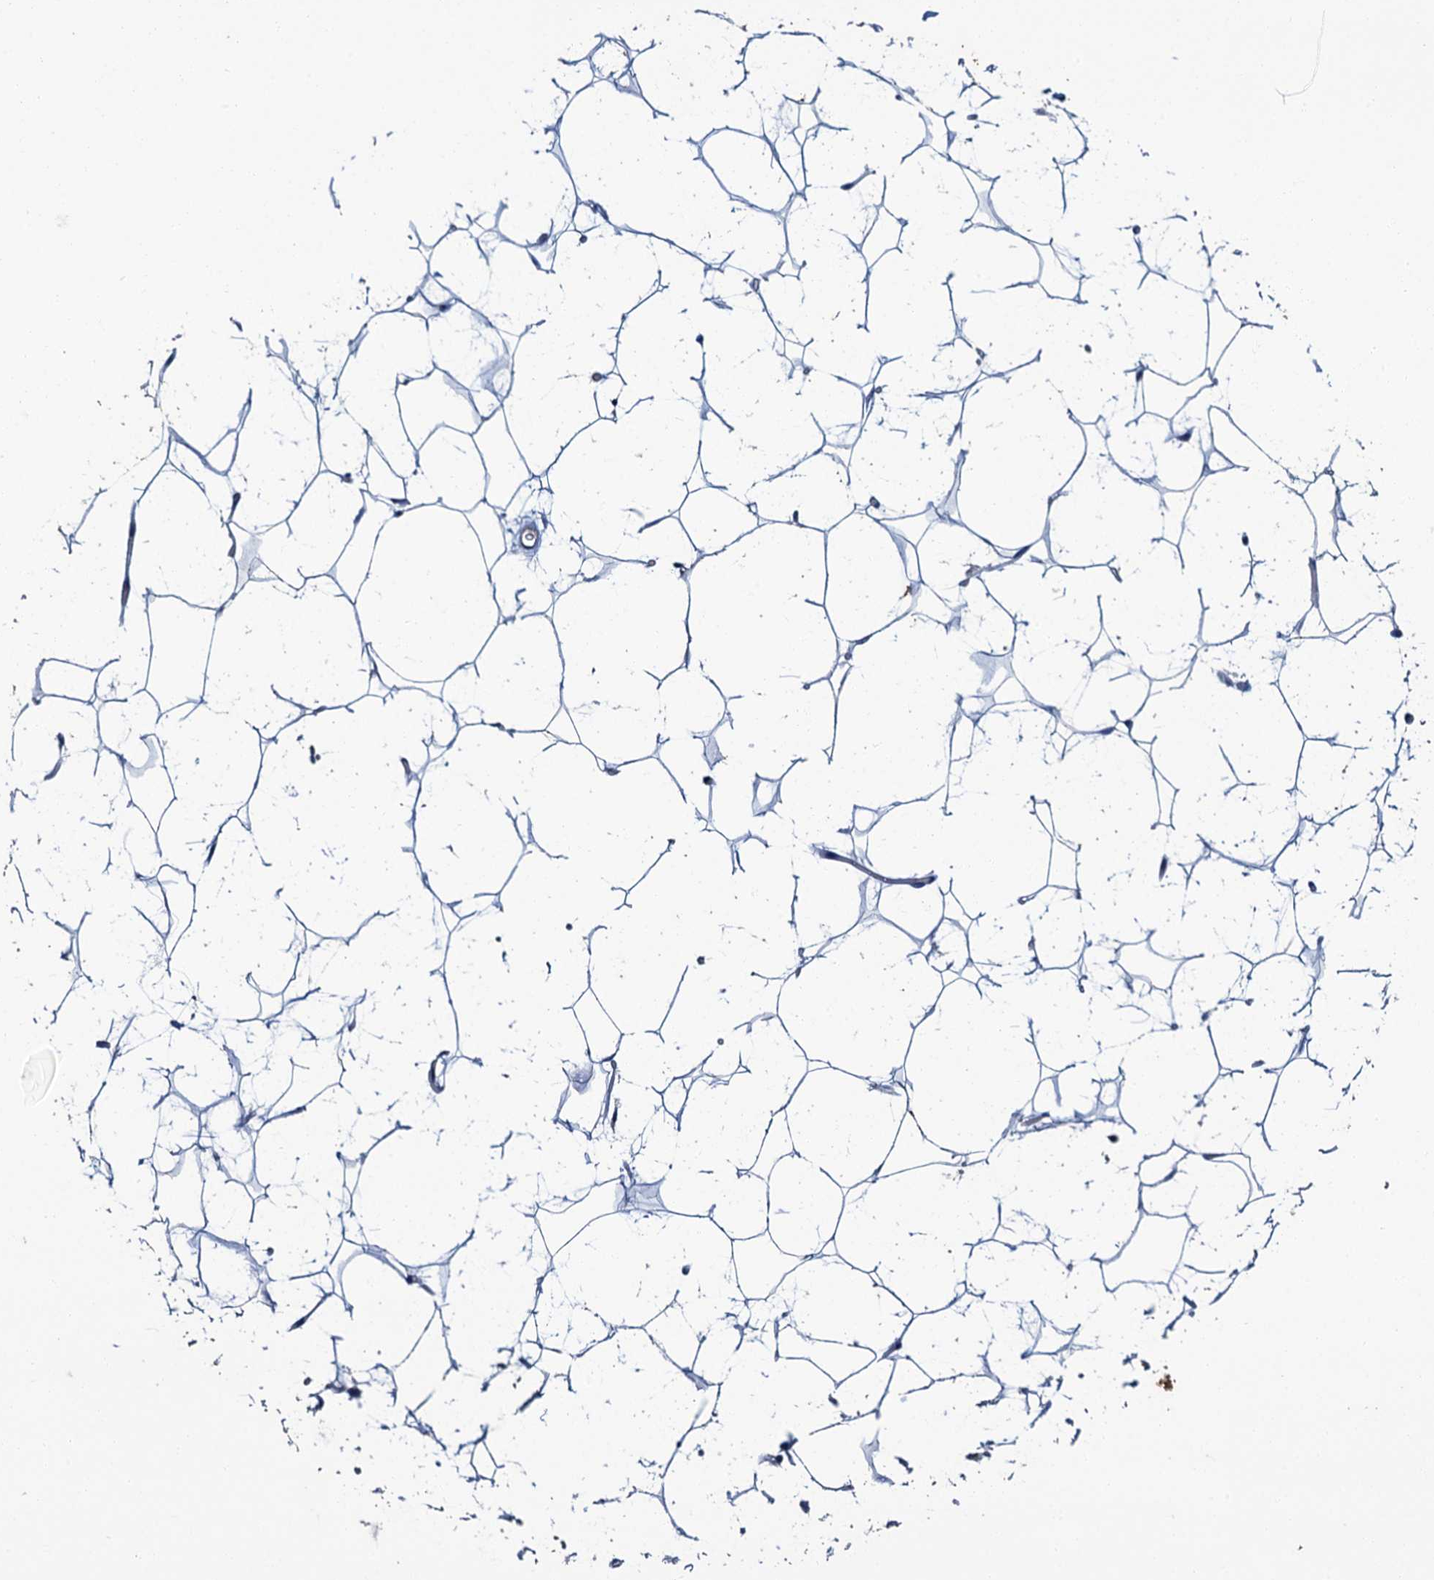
{"staining": {"intensity": "negative", "quantity": "none", "location": "none"}, "tissue": "adipose tissue", "cell_type": "Adipocytes", "image_type": "normal", "snomed": [{"axis": "morphology", "description": "Normal tissue, NOS"}, {"axis": "topography", "description": "Breast"}], "caption": "DAB immunohistochemical staining of unremarkable adipose tissue shows no significant positivity in adipocytes. Brightfield microscopy of IHC stained with DAB (3,3'-diaminobenzidine) (brown) and hematoxylin (blue), captured at high magnification.", "gene": "SNCB", "patient": {"sex": "female", "age": 26}}